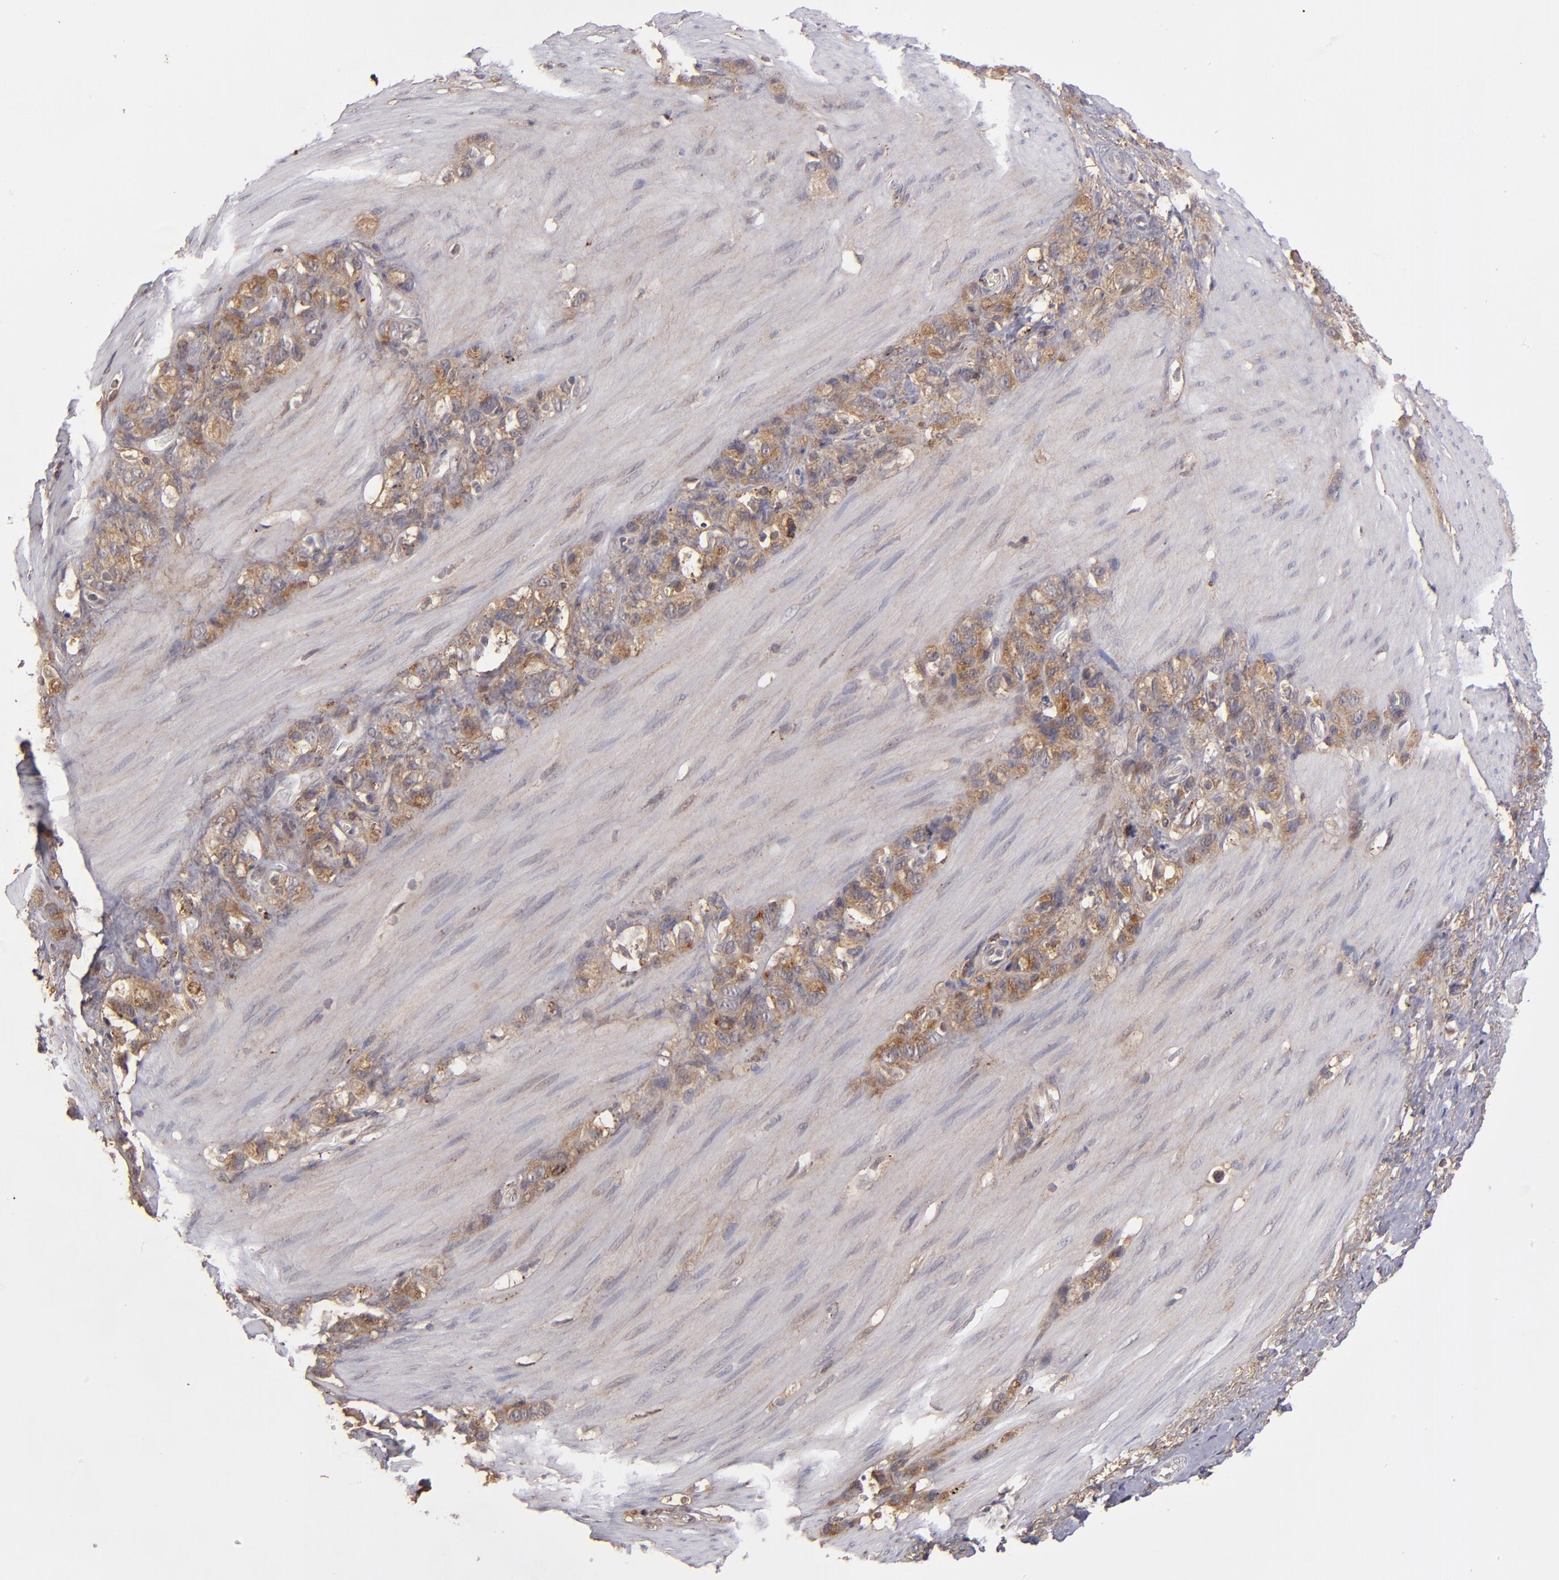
{"staining": {"intensity": "moderate", "quantity": "25%-75%", "location": "cytoplasmic/membranous"}, "tissue": "stomach cancer", "cell_type": "Tumor cells", "image_type": "cancer", "snomed": [{"axis": "morphology", "description": "Normal tissue, NOS"}, {"axis": "morphology", "description": "Adenocarcinoma, NOS"}, {"axis": "morphology", "description": "Adenocarcinoma, High grade"}, {"axis": "topography", "description": "Stomach, upper"}, {"axis": "topography", "description": "Stomach"}], "caption": "Immunohistochemistry (IHC) of stomach high-grade adenocarcinoma exhibits medium levels of moderate cytoplasmic/membranous staining in approximately 25%-75% of tumor cells.", "gene": "ZFYVE1", "patient": {"sex": "female", "age": 65}}